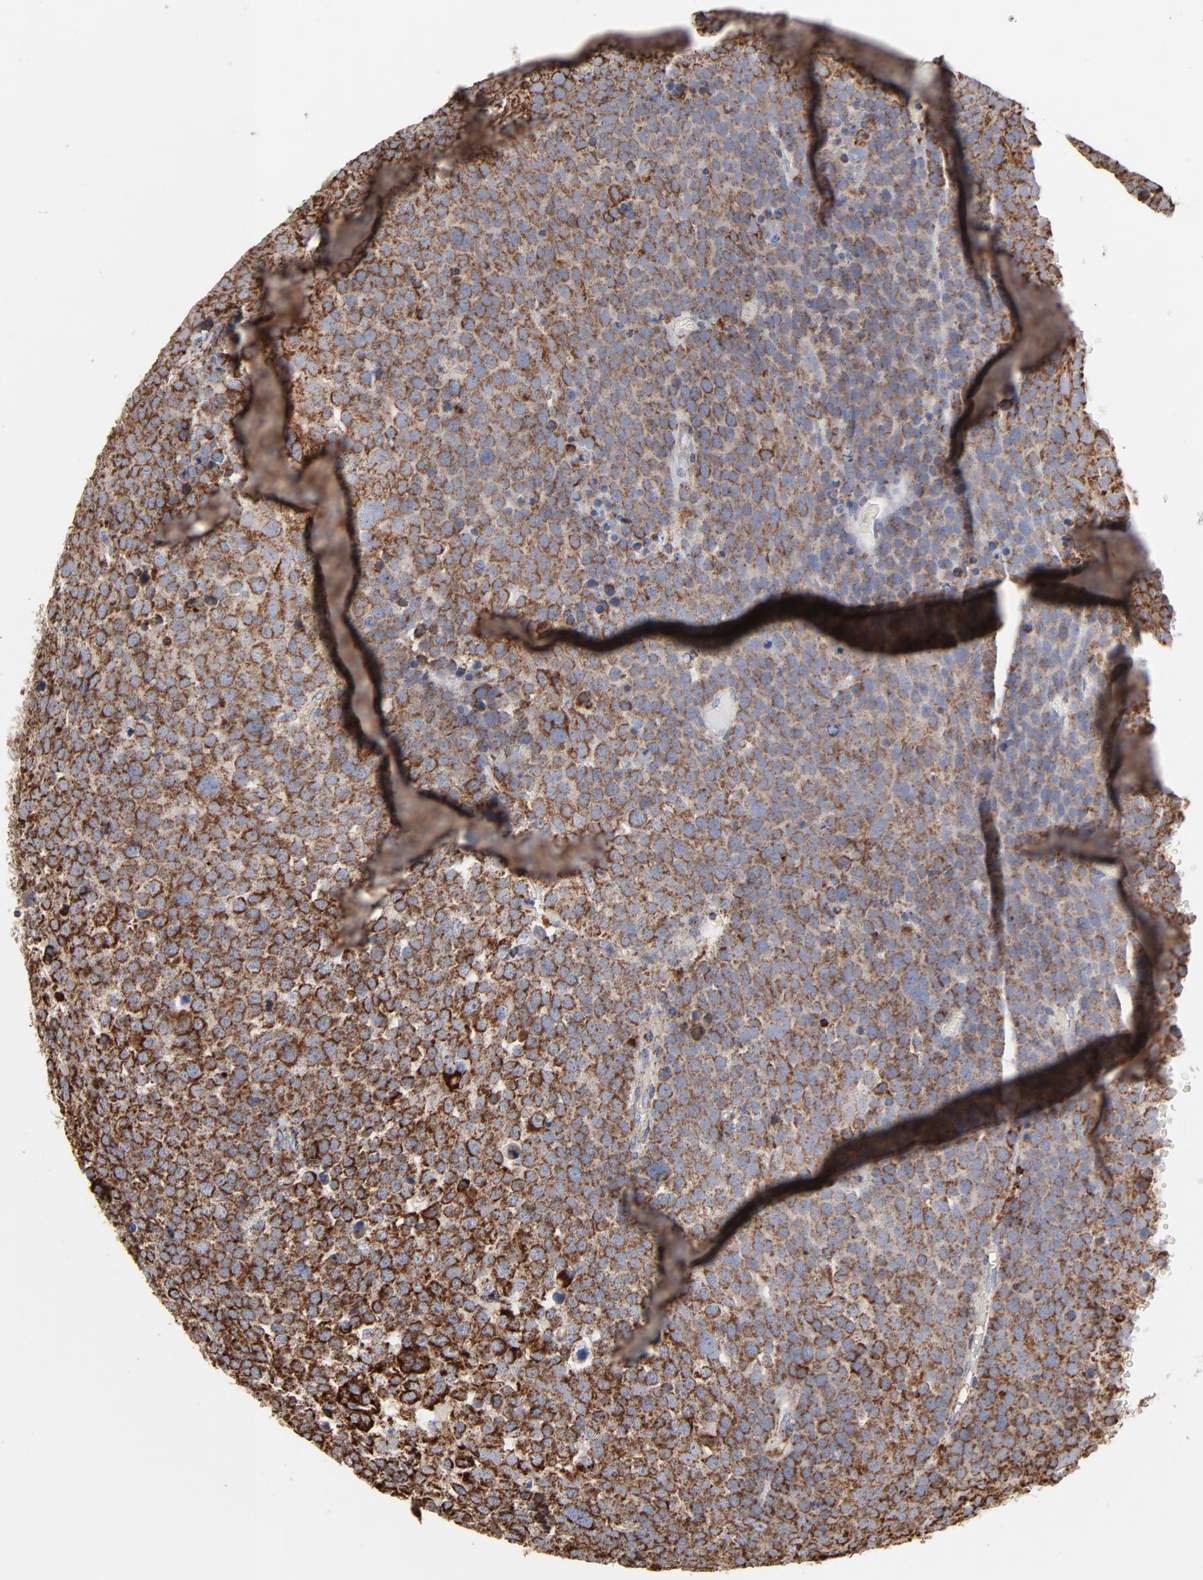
{"staining": {"intensity": "strong", "quantity": ">75%", "location": "cytoplasmic/membranous"}, "tissue": "testis cancer", "cell_type": "Tumor cells", "image_type": "cancer", "snomed": [{"axis": "morphology", "description": "Seminoma, NOS"}, {"axis": "topography", "description": "Testis"}], "caption": "Immunohistochemical staining of testis cancer (seminoma) demonstrates high levels of strong cytoplasmic/membranous protein expression in about >75% of tumor cells.", "gene": "UQCRC1", "patient": {"sex": "male", "age": 71}}